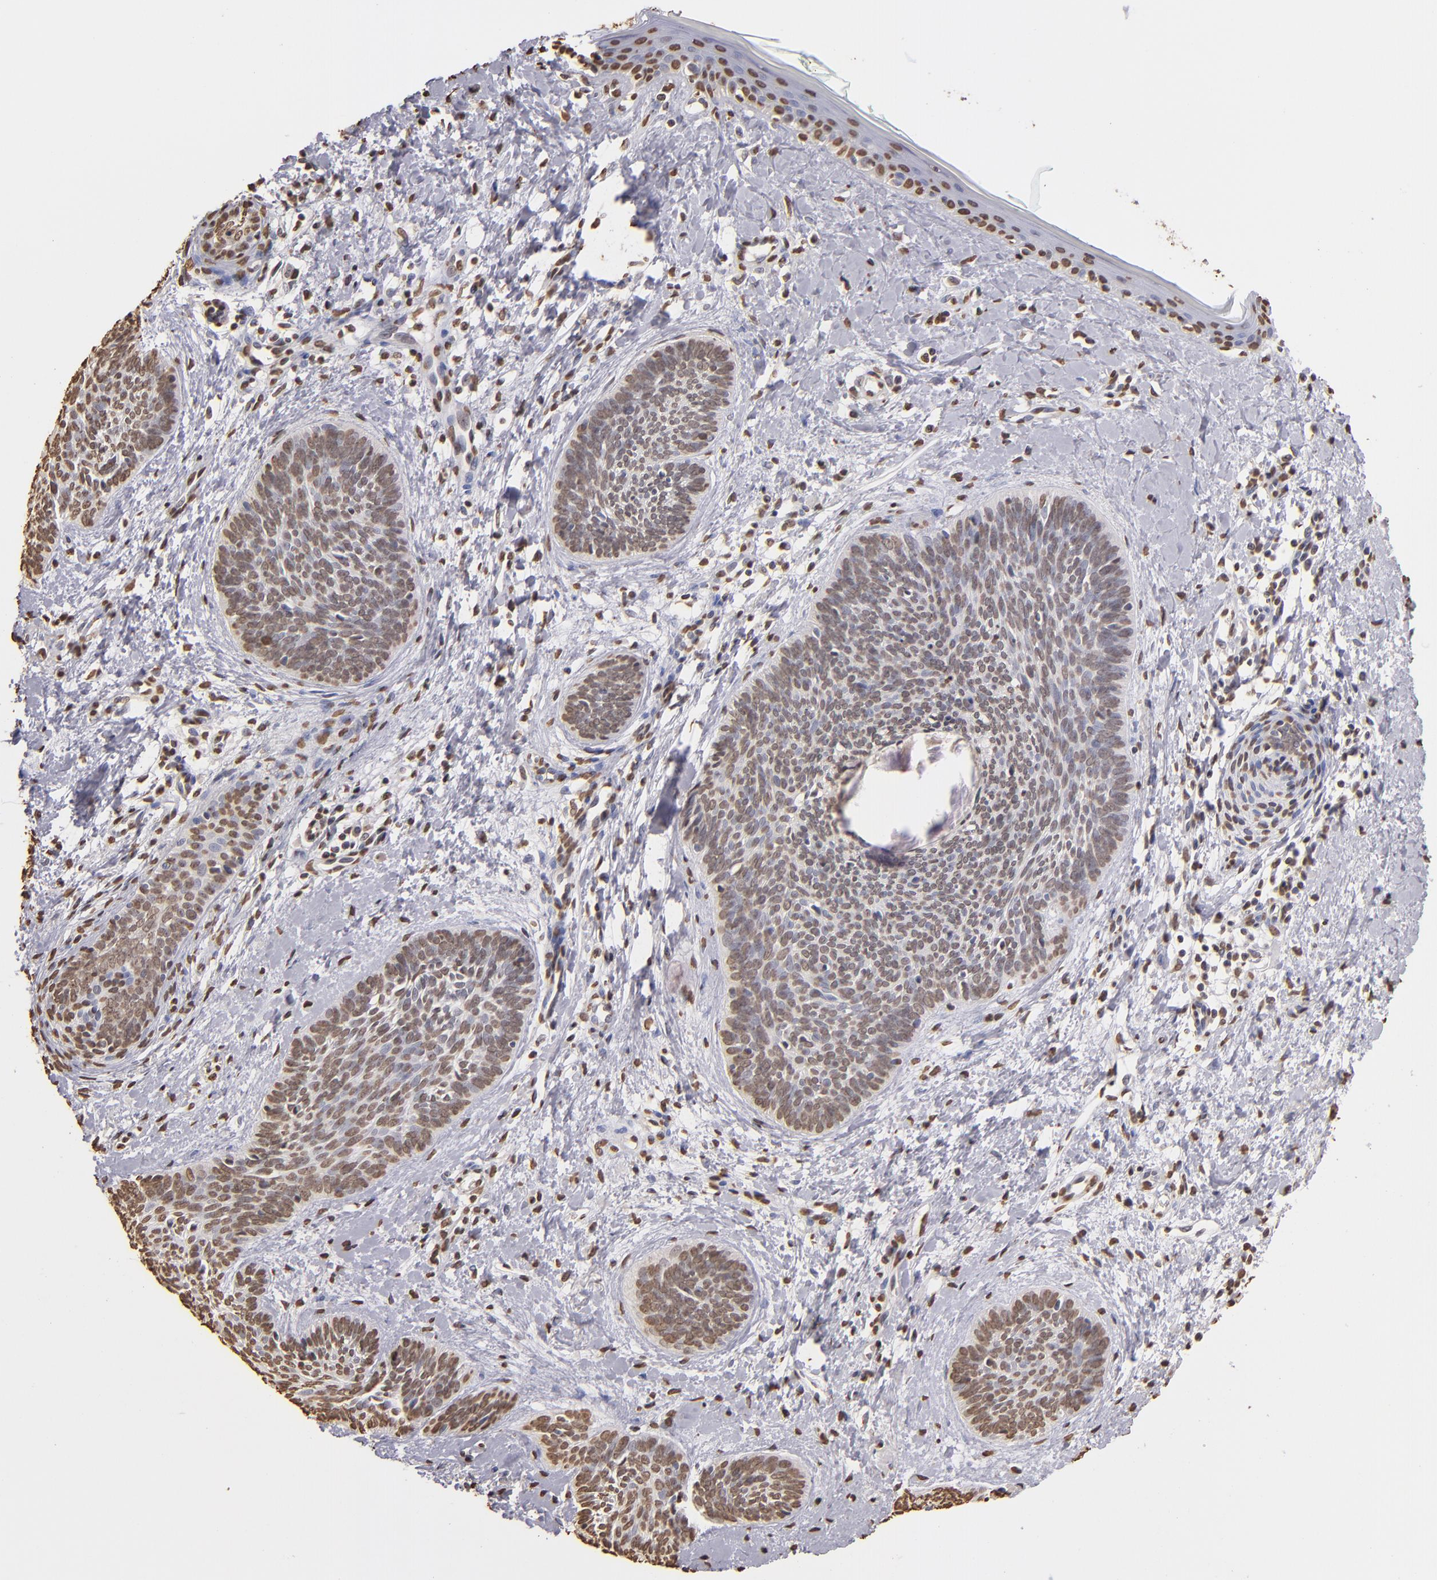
{"staining": {"intensity": "weak", "quantity": "25%-75%", "location": "nuclear"}, "tissue": "skin cancer", "cell_type": "Tumor cells", "image_type": "cancer", "snomed": [{"axis": "morphology", "description": "Basal cell carcinoma"}, {"axis": "topography", "description": "Skin"}], "caption": "Protein analysis of basal cell carcinoma (skin) tissue demonstrates weak nuclear expression in about 25%-75% of tumor cells. The protein of interest is stained brown, and the nuclei are stained in blue (DAB IHC with brightfield microscopy, high magnification).", "gene": "LBX1", "patient": {"sex": "female", "age": 81}}